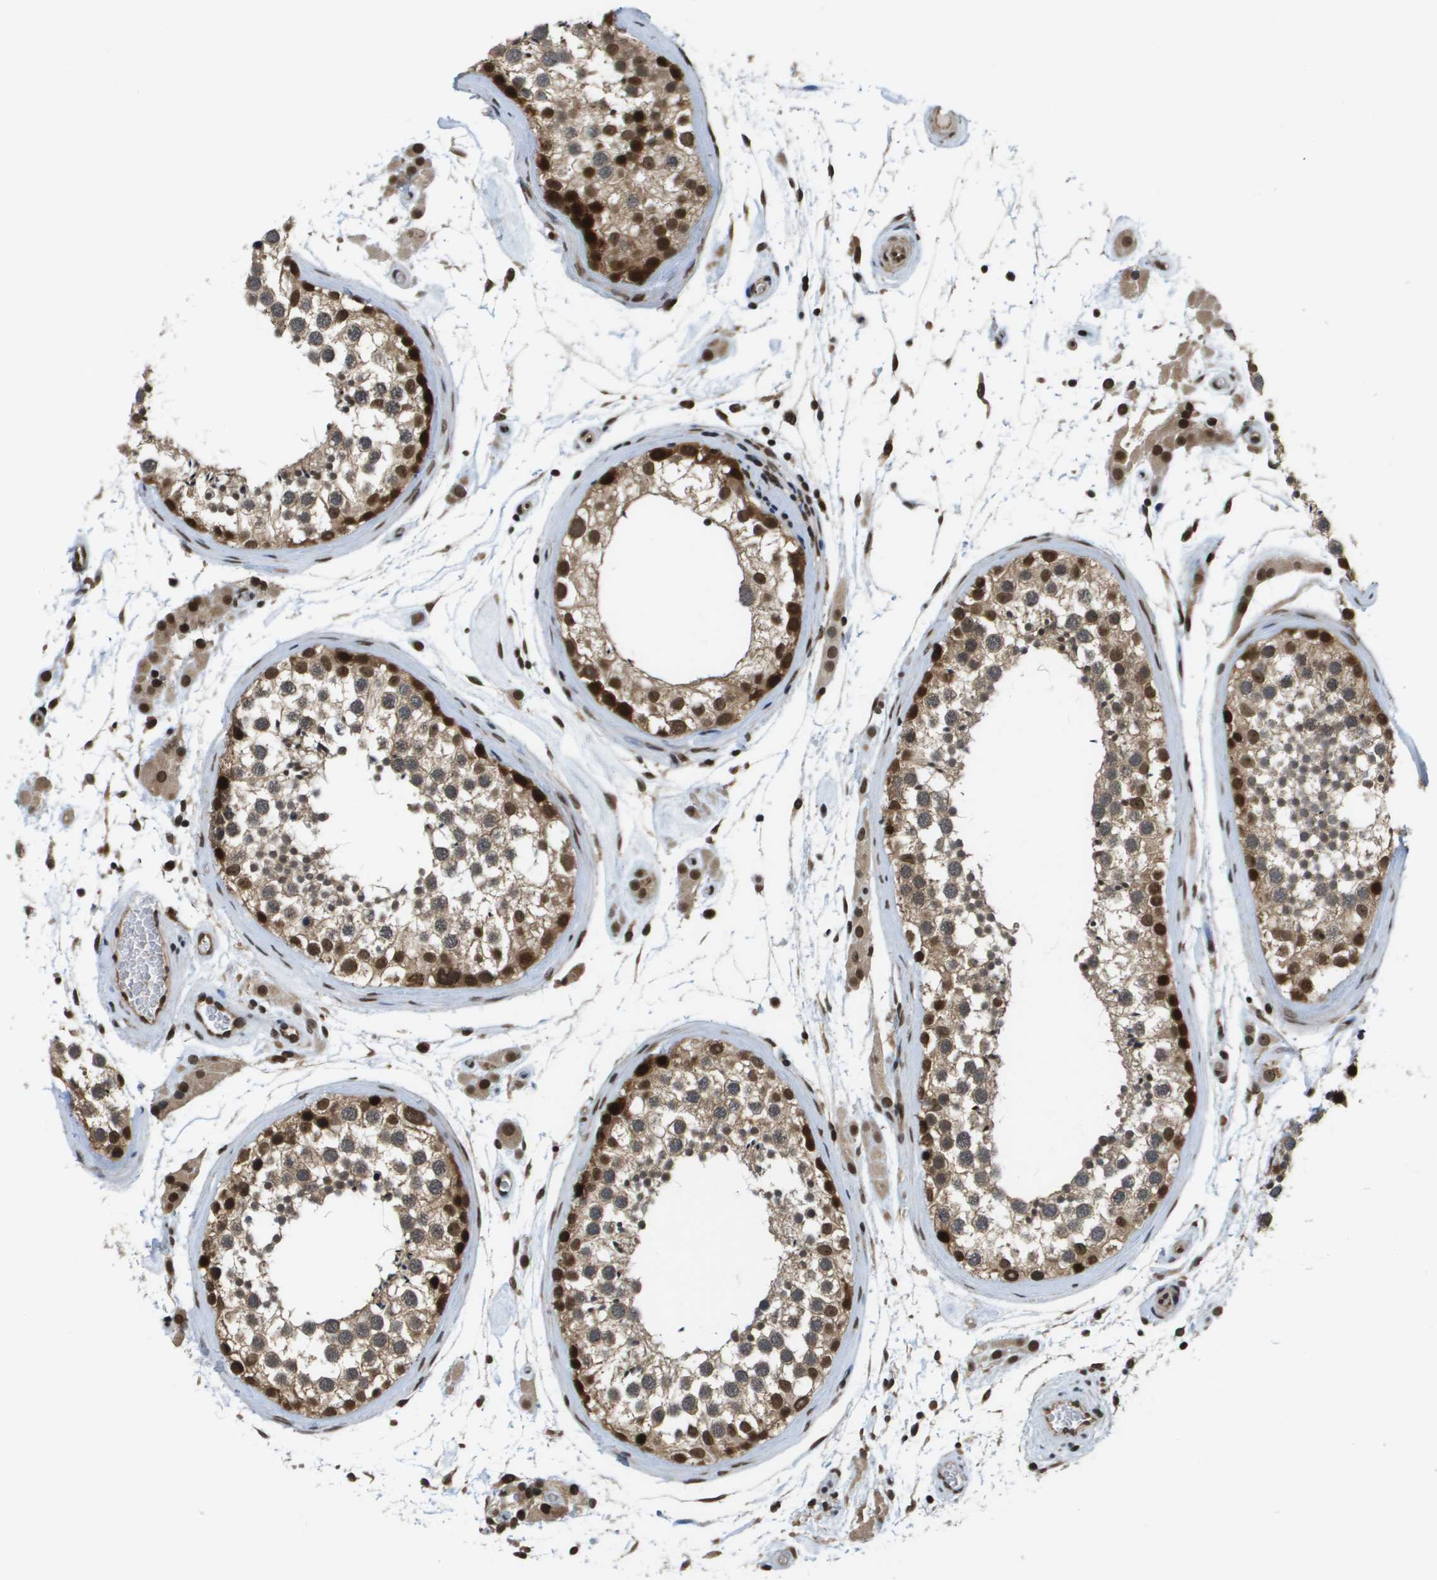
{"staining": {"intensity": "strong", "quantity": ">75%", "location": "cytoplasmic/membranous,nuclear"}, "tissue": "testis", "cell_type": "Cells in seminiferous ducts", "image_type": "normal", "snomed": [{"axis": "morphology", "description": "Normal tissue, NOS"}, {"axis": "topography", "description": "Testis"}], "caption": "Unremarkable testis reveals strong cytoplasmic/membranous,nuclear positivity in about >75% of cells in seminiferous ducts.", "gene": "RECQL4", "patient": {"sex": "male", "age": 46}}